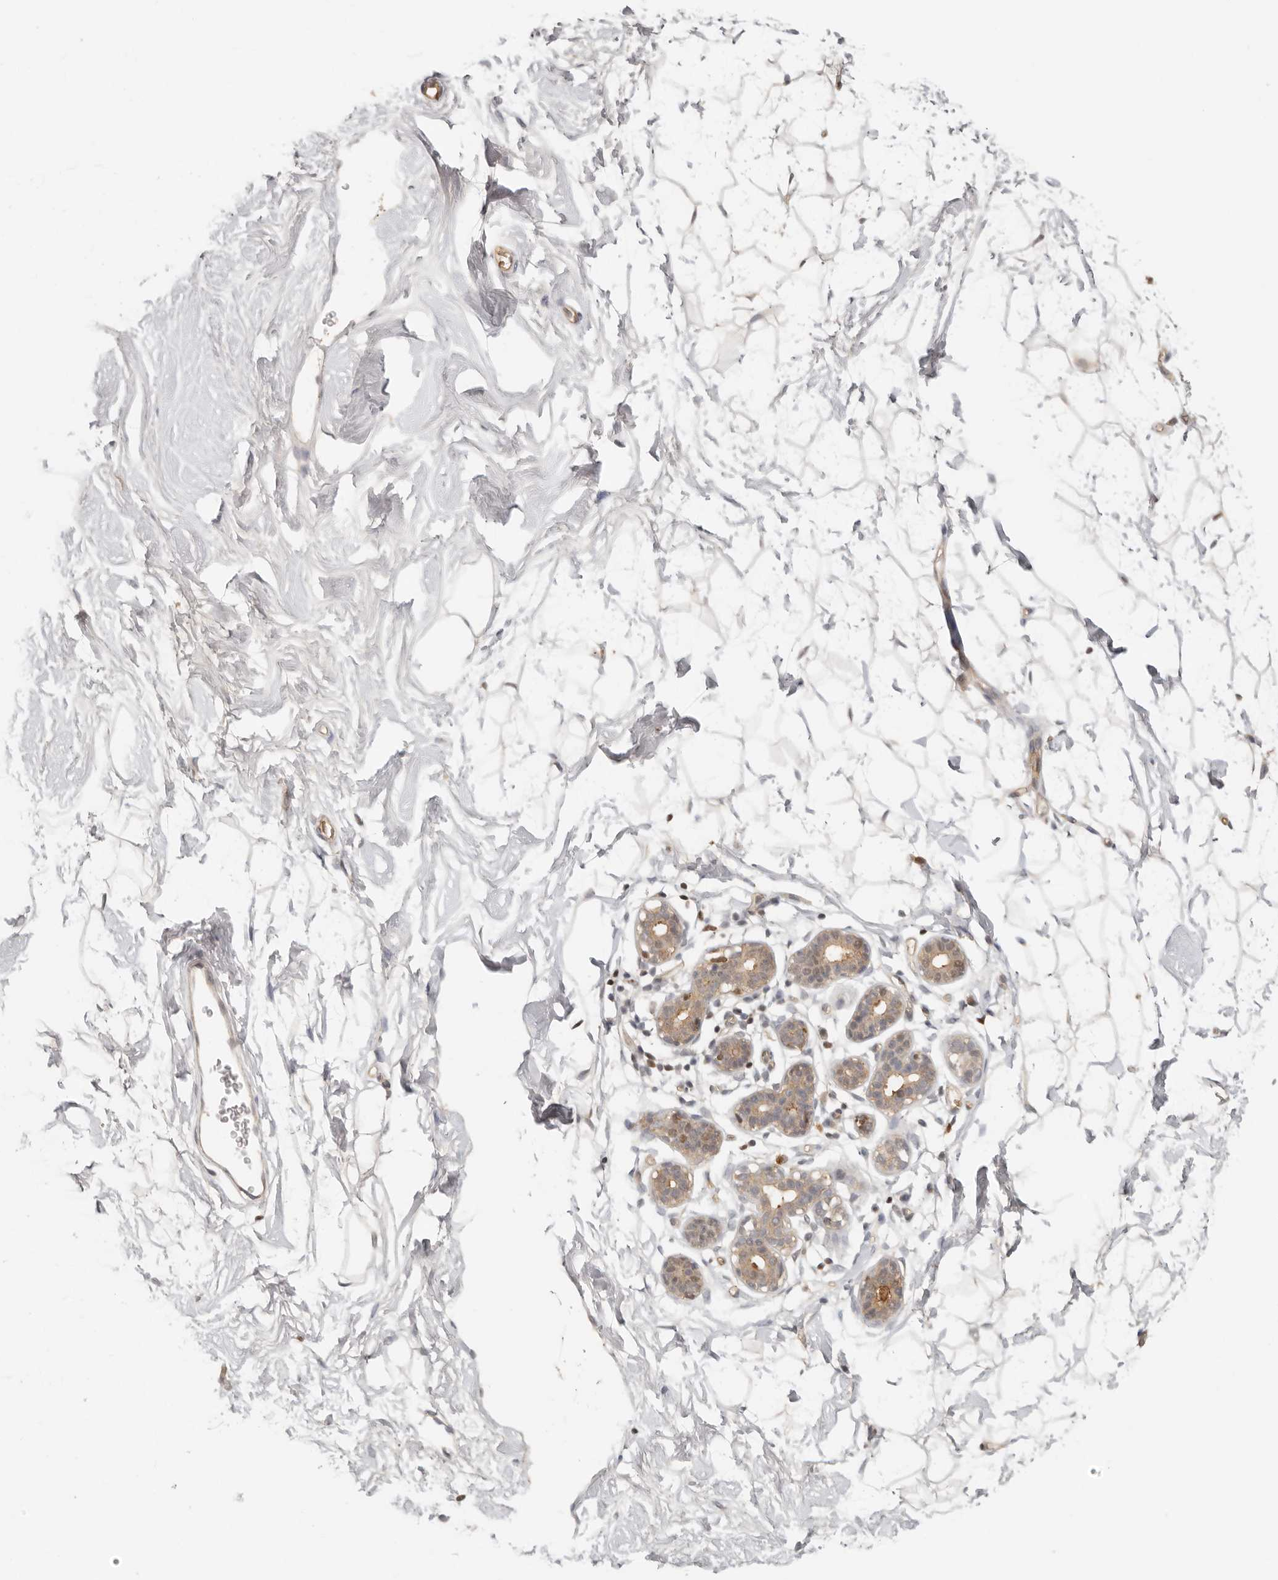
{"staining": {"intensity": "negative", "quantity": "none", "location": "none"}, "tissue": "breast", "cell_type": "Adipocytes", "image_type": "normal", "snomed": [{"axis": "morphology", "description": "Normal tissue, NOS"}, {"axis": "topography", "description": "Breast"}], "caption": "Adipocytes show no significant expression in benign breast. (DAB (3,3'-diaminobenzidine) immunohistochemistry (IHC) visualized using brightfield microscopy, high magnification).", "gene": "PSMA5", "patient": {"sex": "female", "age": 26}}